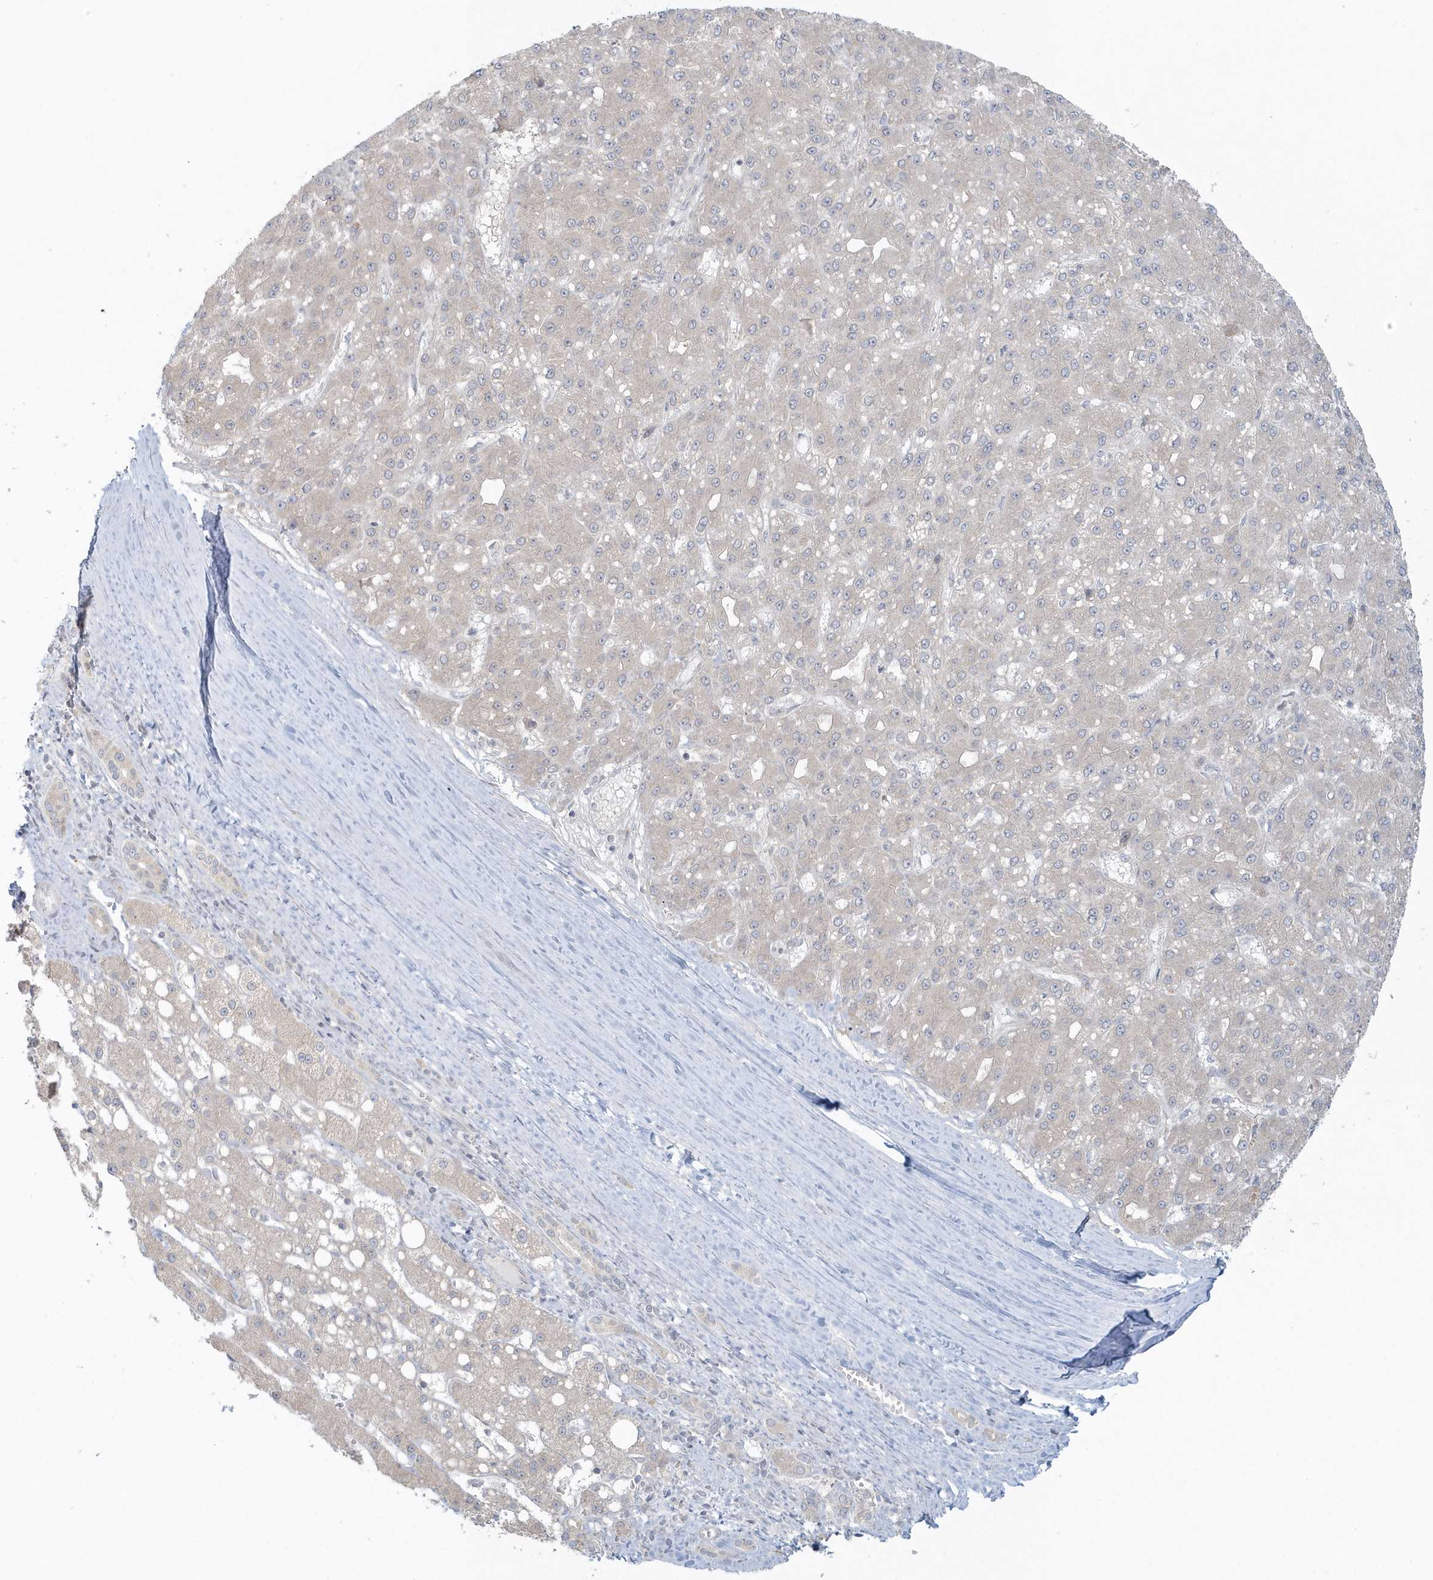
{"staining": {"intensity": "negative", "quantity": "none", "location": "none"}, "tissue": "liver cancer", "cell_type": "Tumor cells", "image_type": "cancer", "snomed": [{"axis": "morphology", "description": "Carcinoma, Hepatocellular, NOS"}, {"axis": "topography", "description": "Liver"}], "caption": "There is no significant positivity in tumor cells of liver hepatocellular carcinoma. (Stains: DAB IHC with hematoxylin counter stain, Microscopy: brightfield microscopy at high magnification).", "gene": "BLTP3A", "patient": {"sex": "male", "age": 67}}